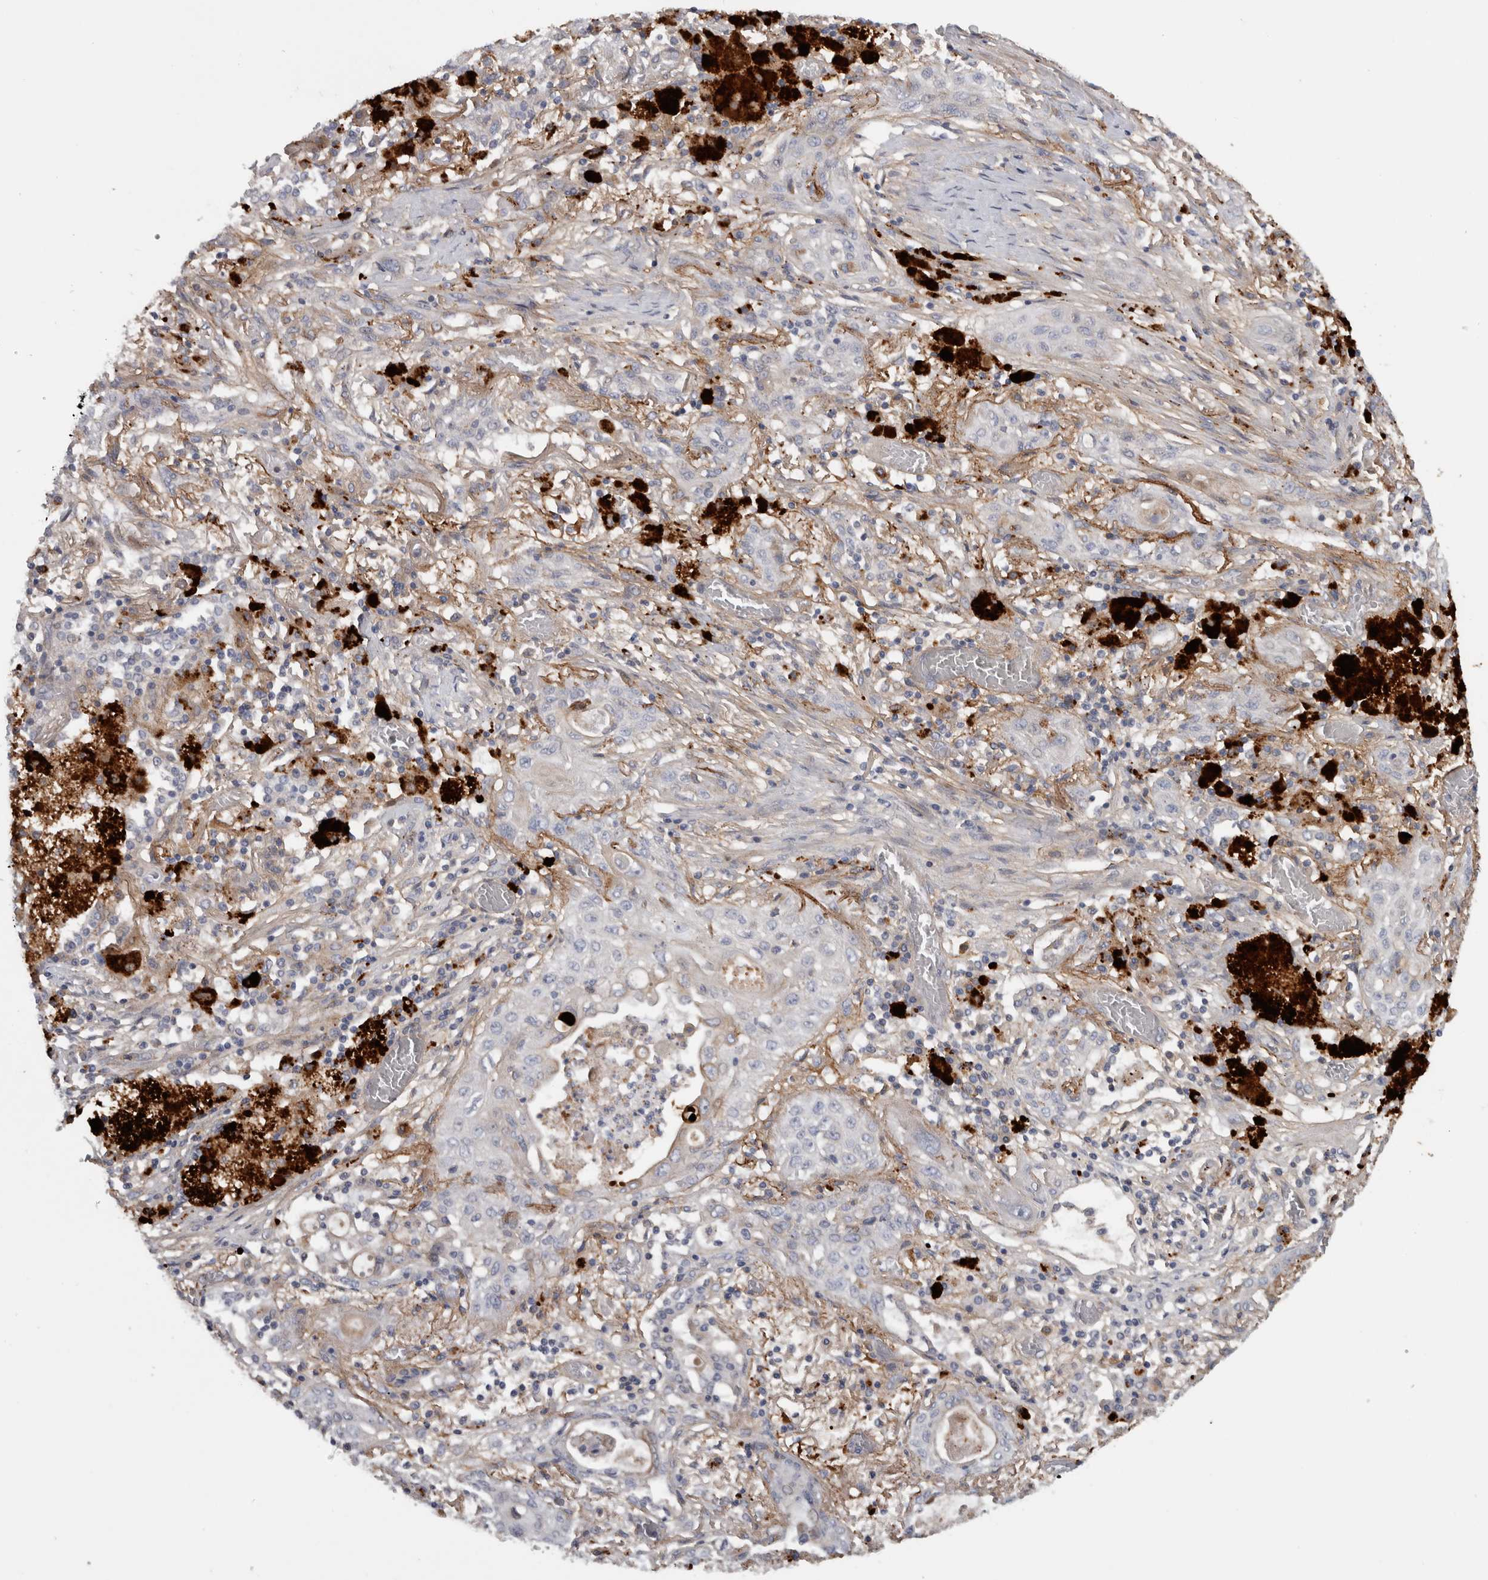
{"staining": {"intensity": "negative", "quantity": "none", "location": "none"}, "tissue": "lung cancer", "cell_type": "Tumor cells", "image_type": "cancer", "snomed": [{"axis": "morphology", "description": "Squamous cell carcinoma, NOS"}, {"axis": "topography", "description": "Lung"}], "caption": "Lung cancer (squamous cell carcinoma) was stained to show a protein in brown. There is no significant expression in tumor cells.", "gene": "ATXN2", "patient": {"sex": "female", "age": 47}}